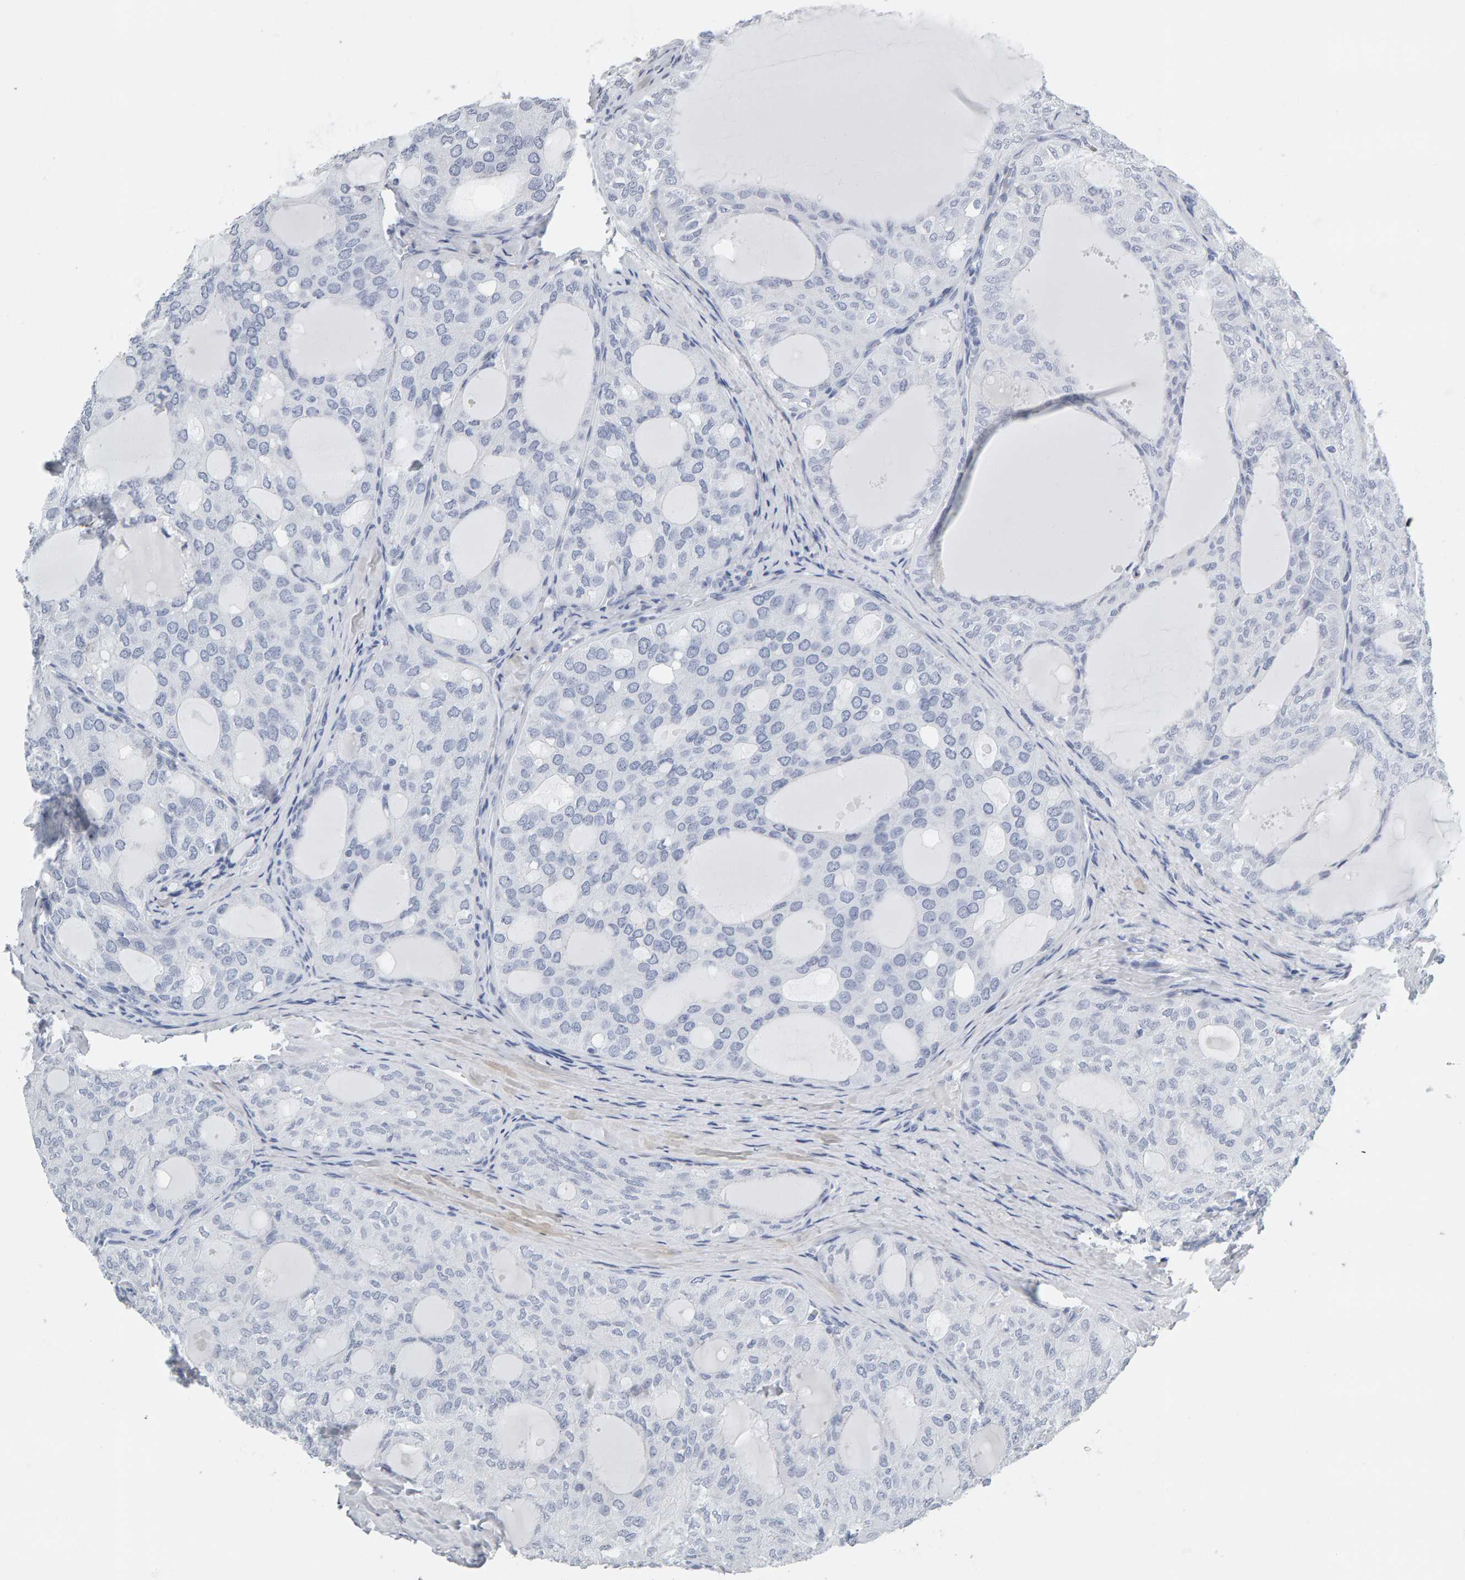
{"staining": {"intensity": "negative", "quantity": "none", "location": "none"}, "tissue": "thyroid cancer", "cell_type": "Tumor cells", "image_type": "cancer", "snomed": [{"axis": "morphology", "description": "Follicular adenoma carcinoma, NOS"}, {"axis": "topography", "description": "Thyroid gland"}], "caption": "High magnification brightfield microscopy of thyroid follicular adenoma carcinoma stained with DAB (3,3'-diaminobenzidine) (brown) and counterstained with hematoxylin (blue): tumor cells show no significant expression.", "gene": "SPACA3", "patient": {"sex": "male", "age": 75}}